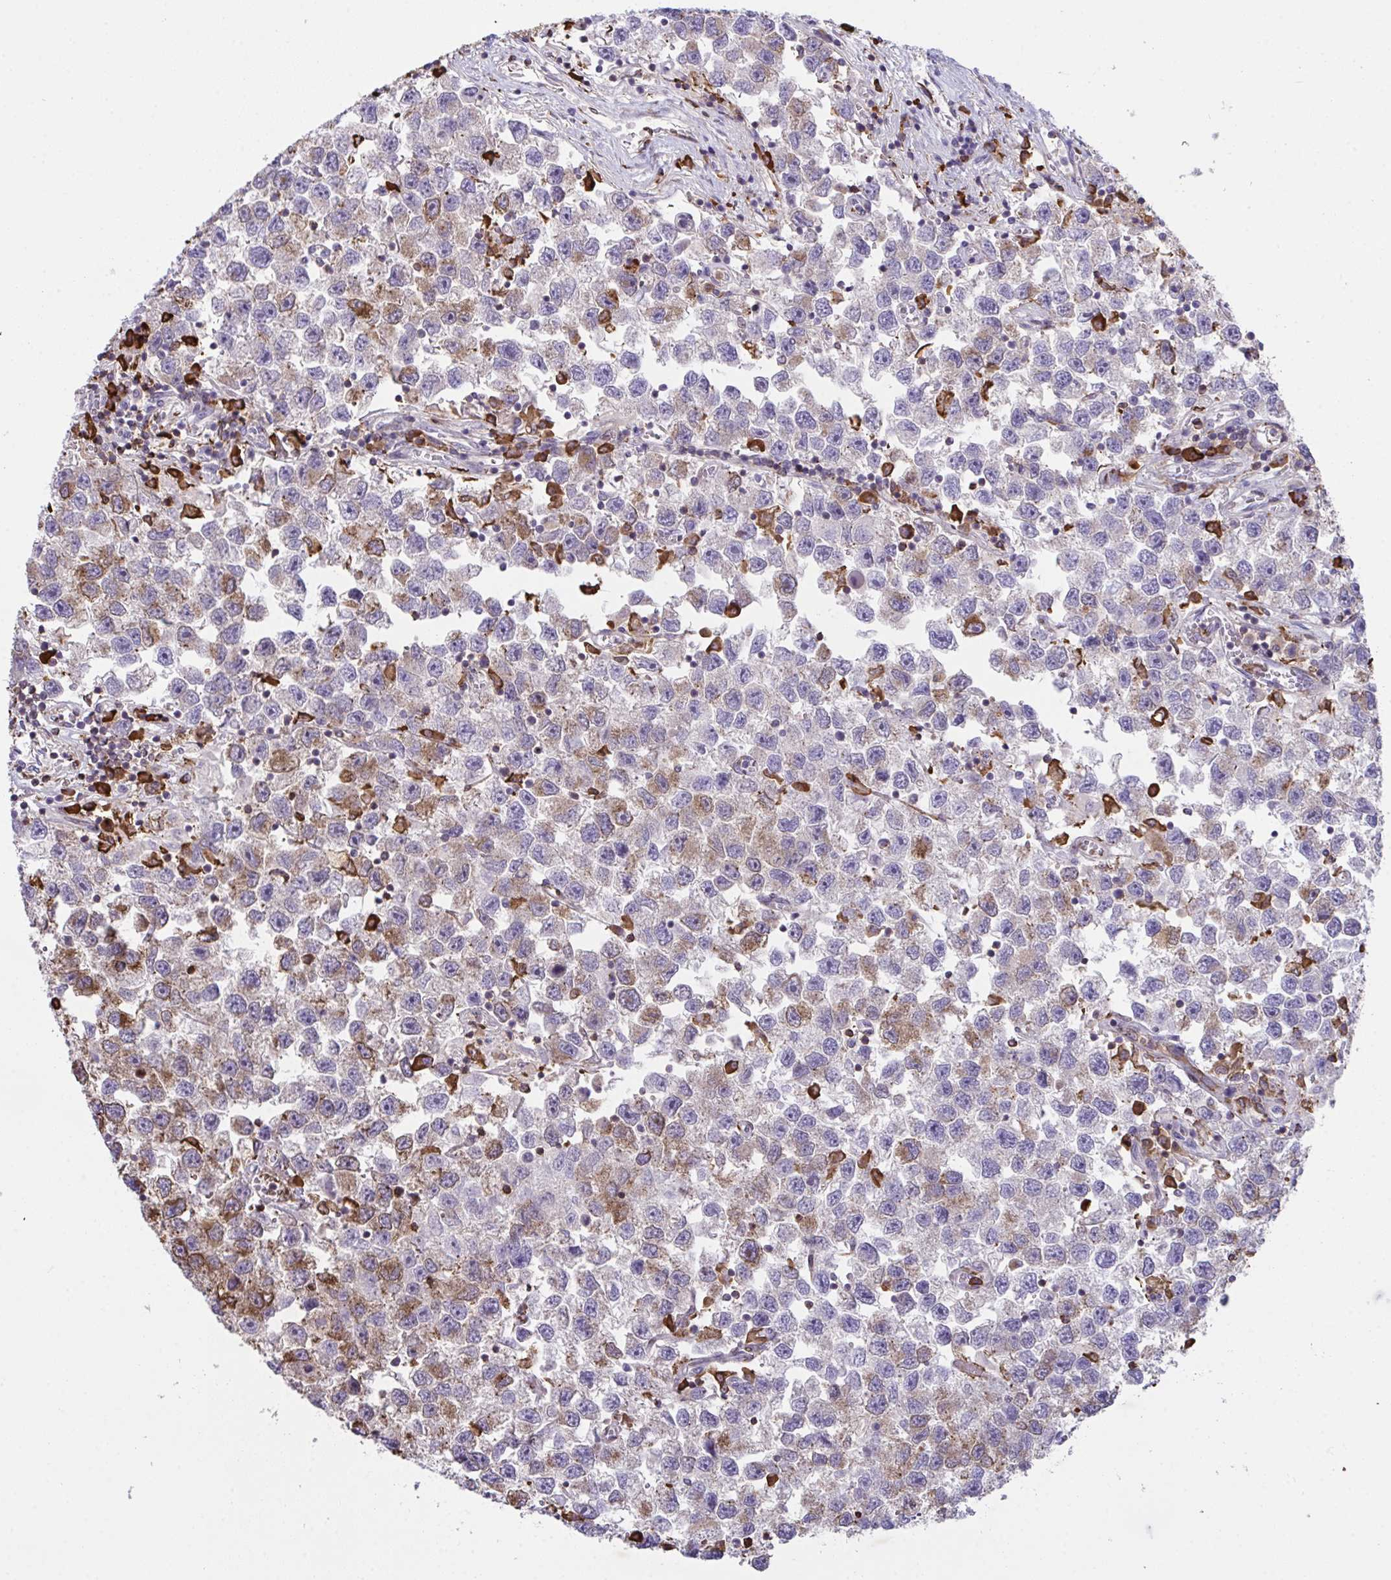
{"staining": {"intensity": "moderate", "quantity": "<25%", "location": "cytoplasmic/membranous"}, "tissue": "testis cancer", "cell_type": "Tumor cells", "image_type": "cancer", "snomed": [{"axis": "morphology", "description": "Seminoma, NOS"}, {"axis": "topography", "description": "Testis"}], "caption": "Testis cancer (seminoma) tissue reveals moderate cytoplasmic/membranous expression in about <25% of tumor cells, visualized by immunohistochemistry. (Stains: DAB in brown, nuclei in blue, Microscopy: brightfield microscopy at high magnification).", "gene": "PPIH", "patient": {"sex": "male", "age": 26}}